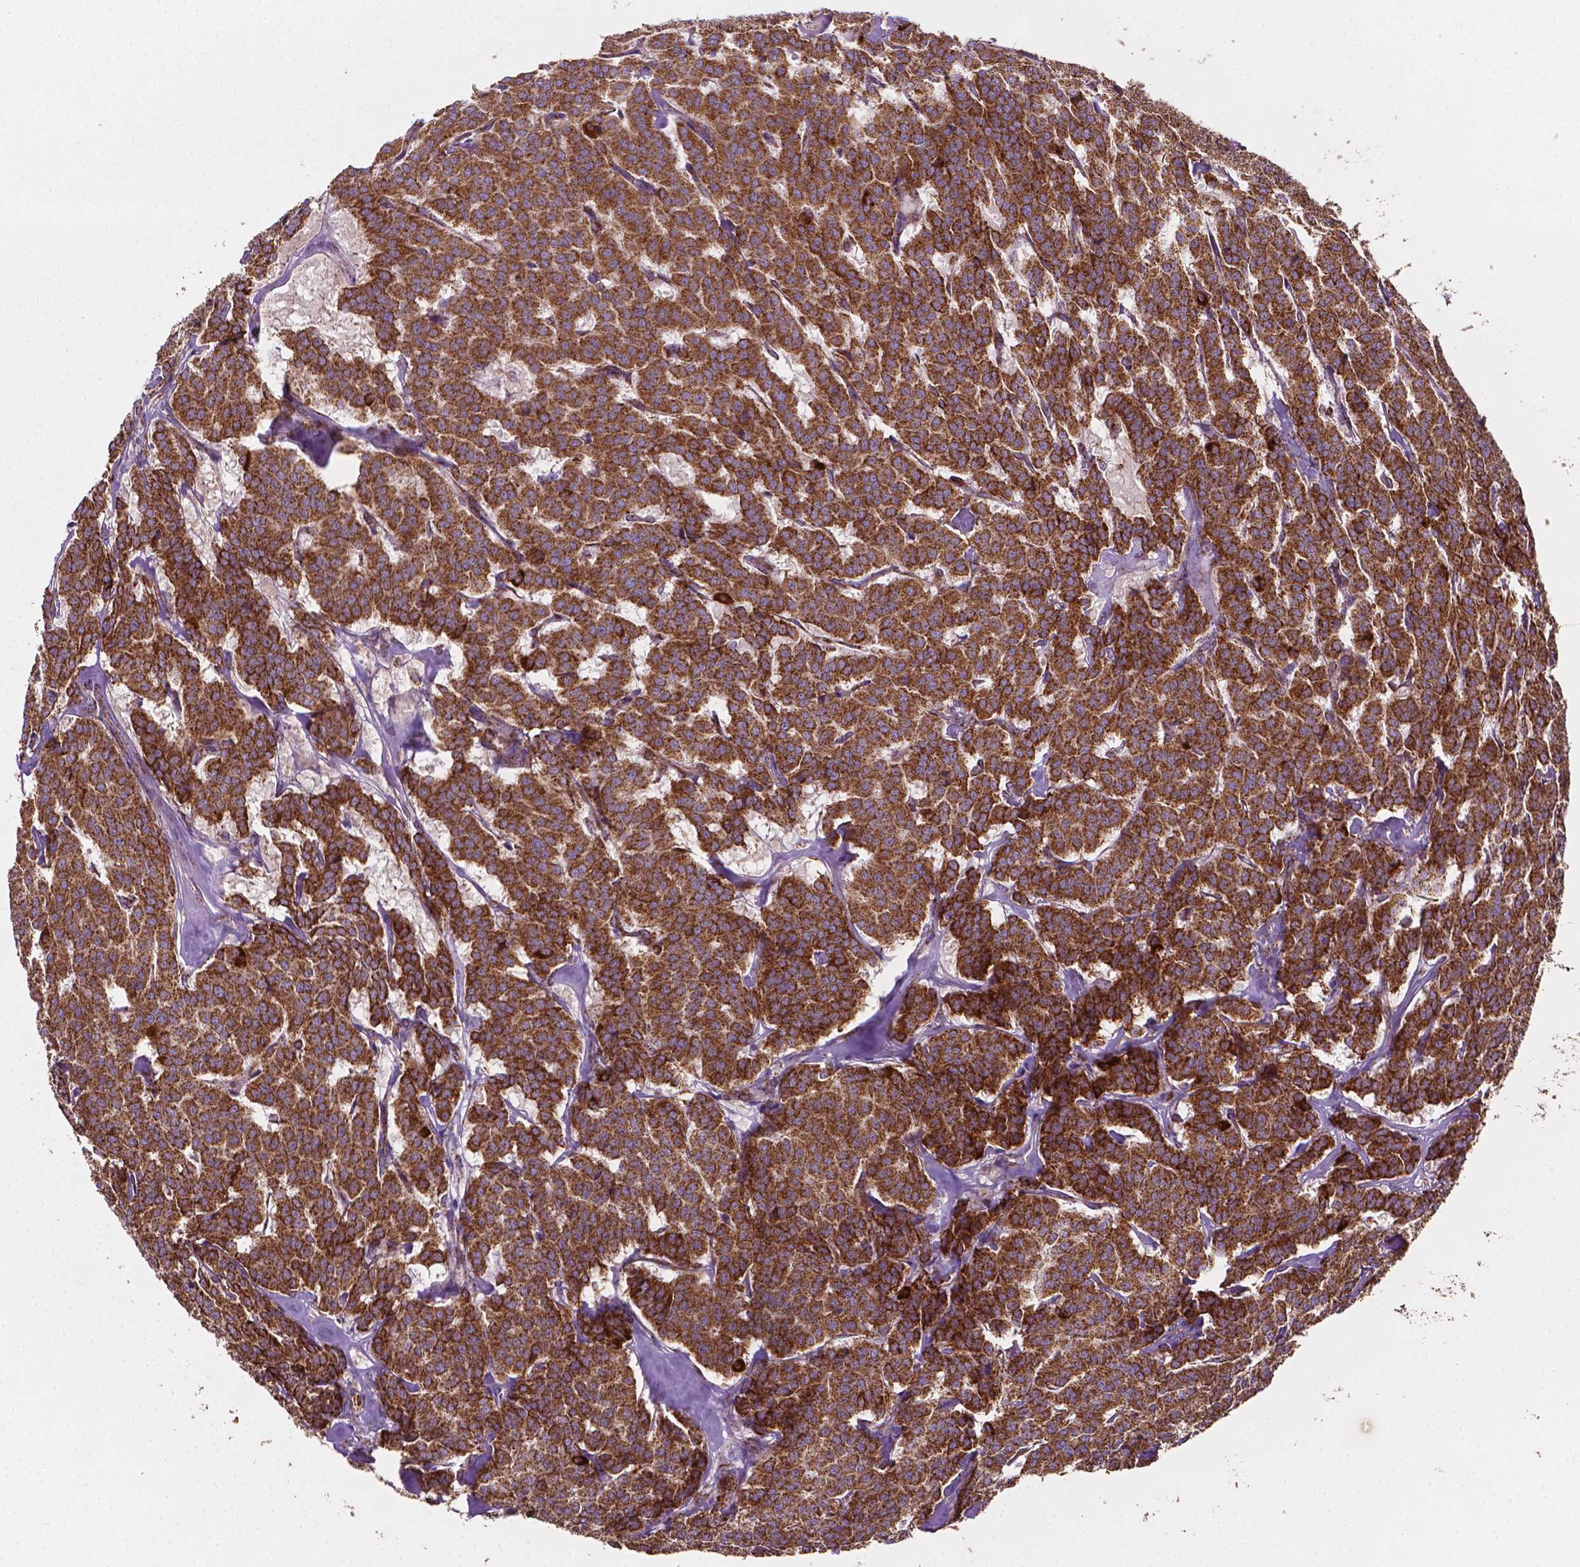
{"staining": {"intensity": "strong", "quantity": ">75%", "location": "cytoplasmic/membranous"}, "tissue": "carcinoid", "cell_type": "Tumor cells", "image_type": "cancer", "snomed": [{"axis": "morphology", "description": "Normal tissue, NOS"}, {"axis": "morphology", "description": "Carcinoid, malignant, NOS"}, {"axis": "topography", "description": "Lung"}], "caption": "Human carcinoid (malignant) stained for a protein (brown) reveals strong cytoplasmic/membranous positive expression in approximately >75% of tumor cells.", "gene": "ILVBL", "patient": {"sex": "female", "age": 46}}